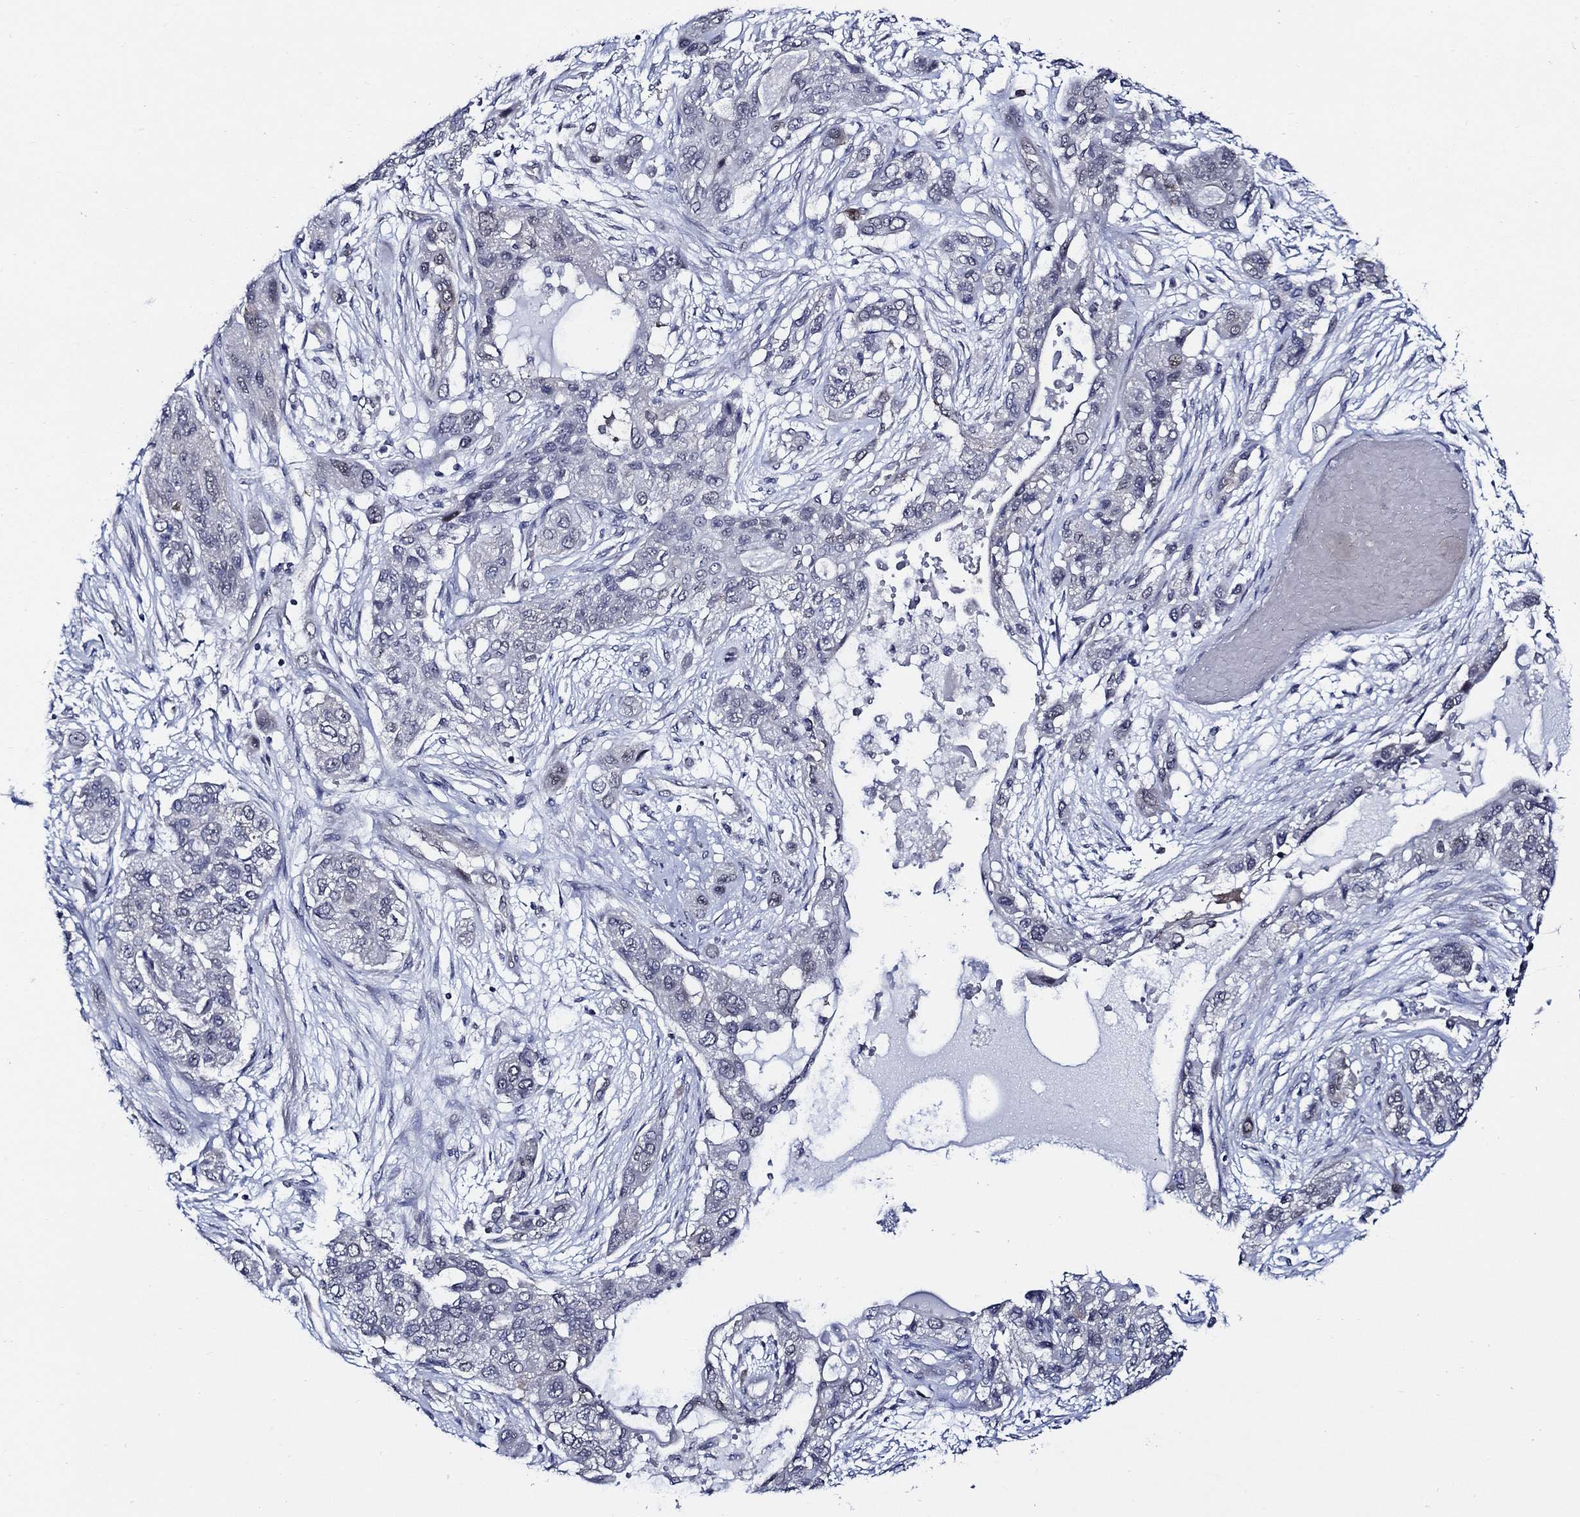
{"staining": {"intensity": "weak", "quantity": "<25%", "location": "cytoplasmic/membranous"}, "tissue": "lung cancer", "cell_type": "Tumor cells", "image_type": "cancer", "snomed": [{"axis": "morphology", "description": "Squamous cell carcinoma, NOS"}, {"axis": "topography", "description": "Lung"}], "caption": "Histopathology image shows no significant protein staining in tumor cells of lung squamous cell carcinoma.", "gene": "C8orf48", "patient": {"sex": "female", "age": 70}}